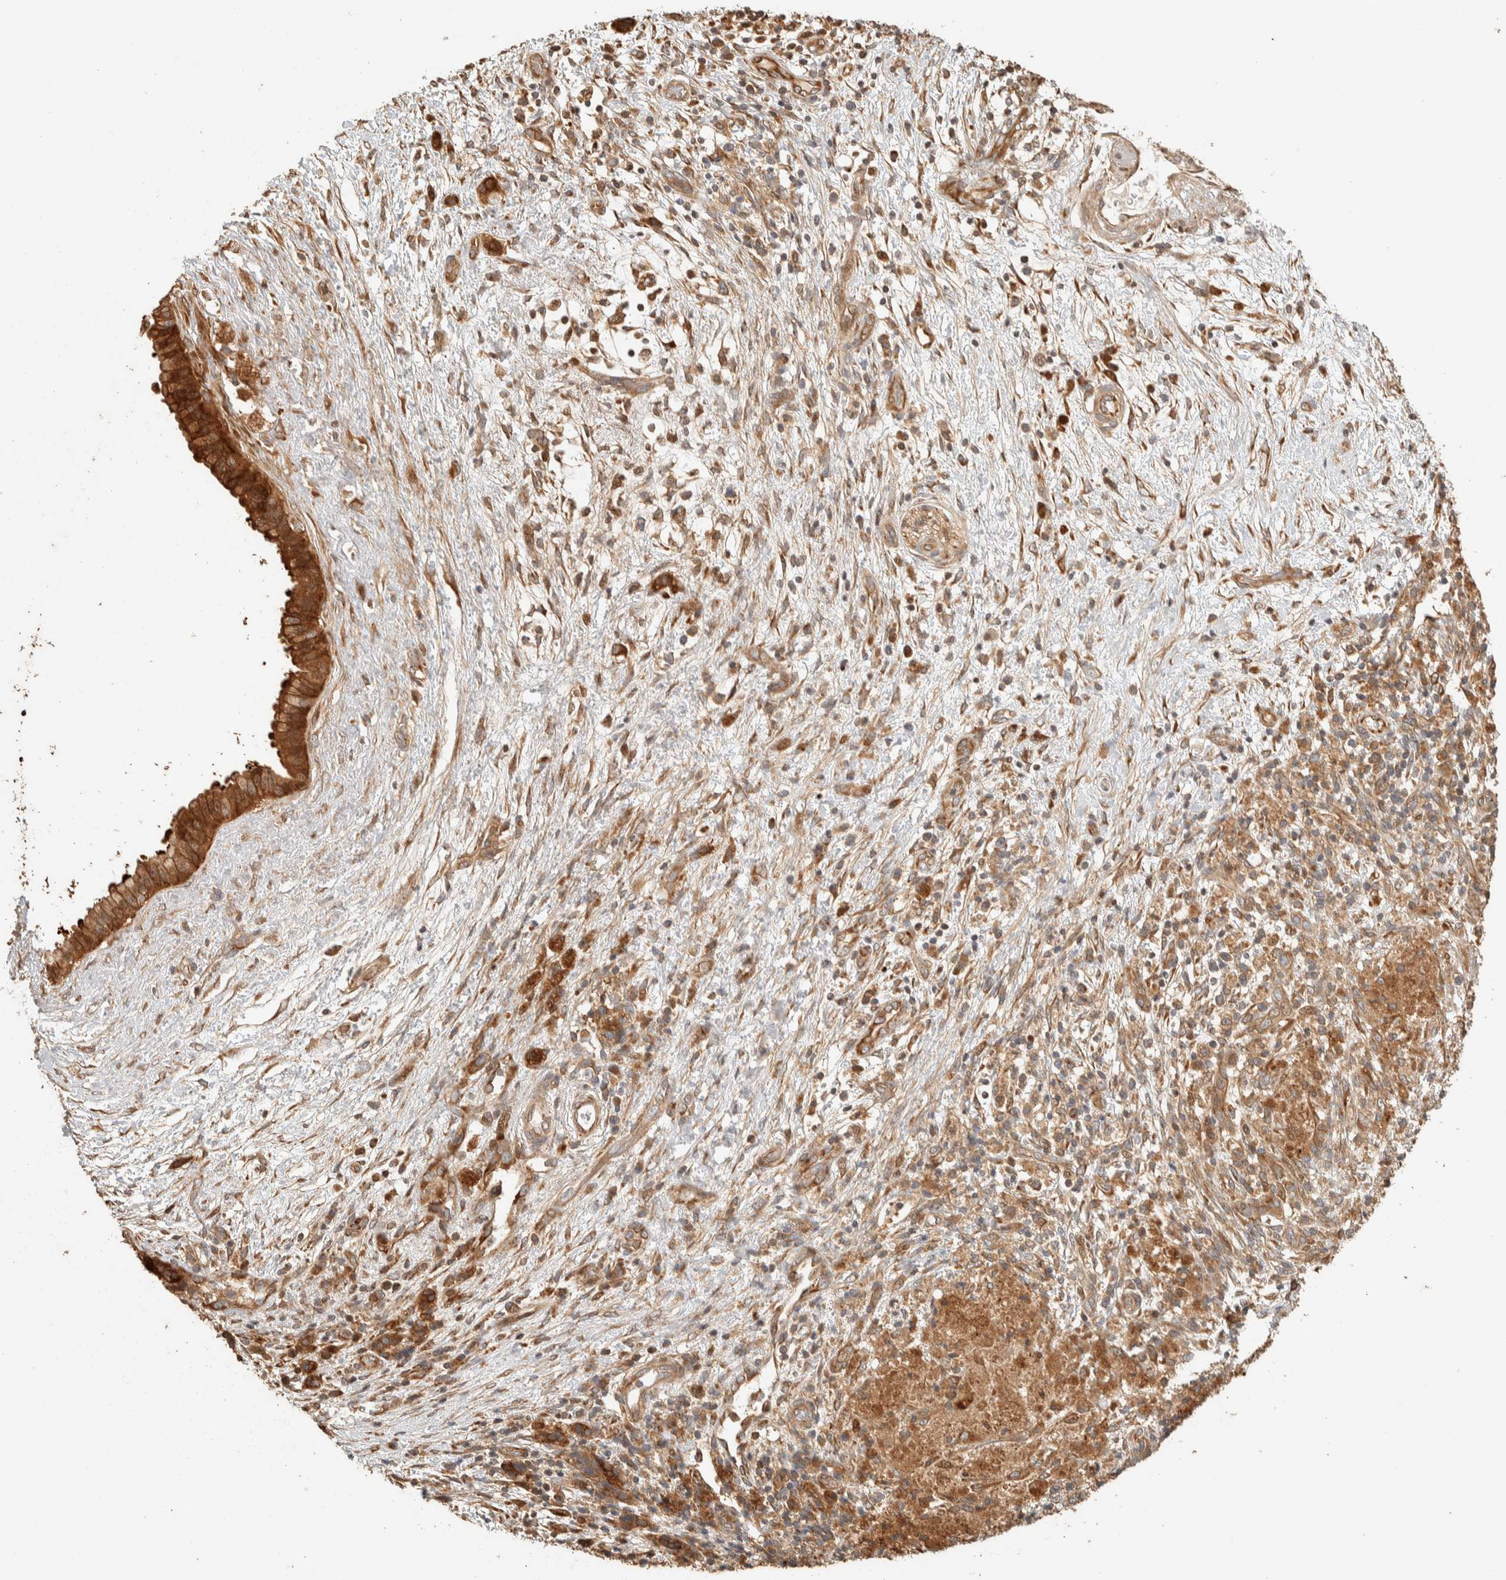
{"staining": {"intensity": "strong", "quantity": ">75%", "location": "cytoplasmic/membranous"}, "tissue": "pancreatic cancer", "cell_type": "Tumor cells", "image_type": "cancer", "snomed": [{"axis": "morphology", "description": "Adenocarcinoma, NOS"}, {"axis": "topography", "description": "Pancreas"}], "caption": "Human pancreatic cancer (adenocarcinoma) stained for a protein (brown) displays strong cytoplasmic/membranous positive staining in approximately >75% of tumor cells.", "gene": "EXOC7", "patient": {"sex": "female", "age": 78}}